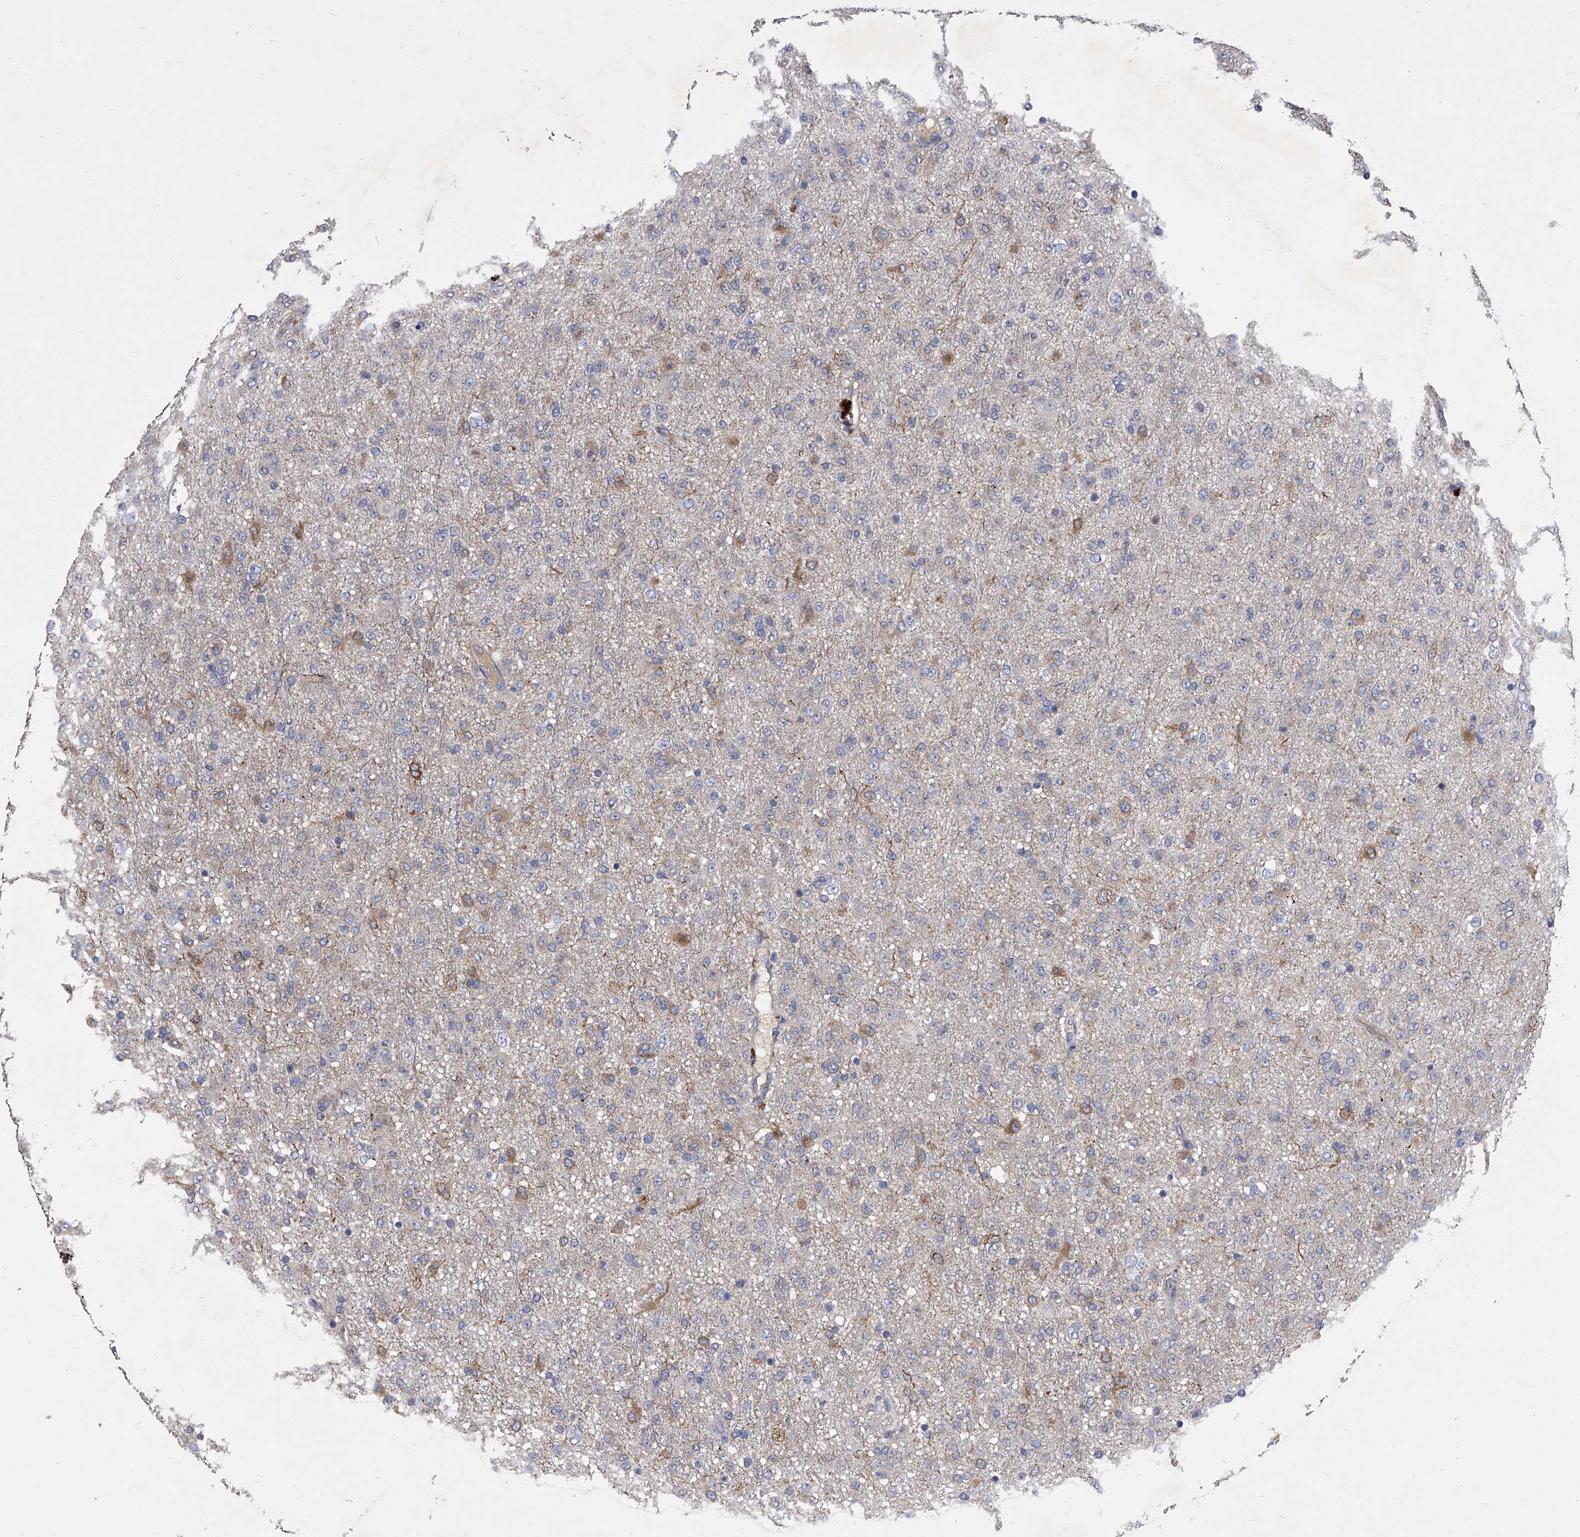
{"staining": {"intensity": "negative", "quantity": "none", "location": "none"}, "tissue": "glioma", "cell_type": "Tumor cells", "image_type": "cancer", "snomed": [{"axis": "morphology", "description": "Glioma, malignant, Low grade"}, {"axis": "topography", "description": "Brain"}], "caption": "Image shows no protein expression in tumor cells of glioma tissue. (DAB (3,3'-diaminobenzidine) IHC with hematoxylin counter stain).", "gene": "CCR4", "patient": {"sex": "male", "age": 65}}